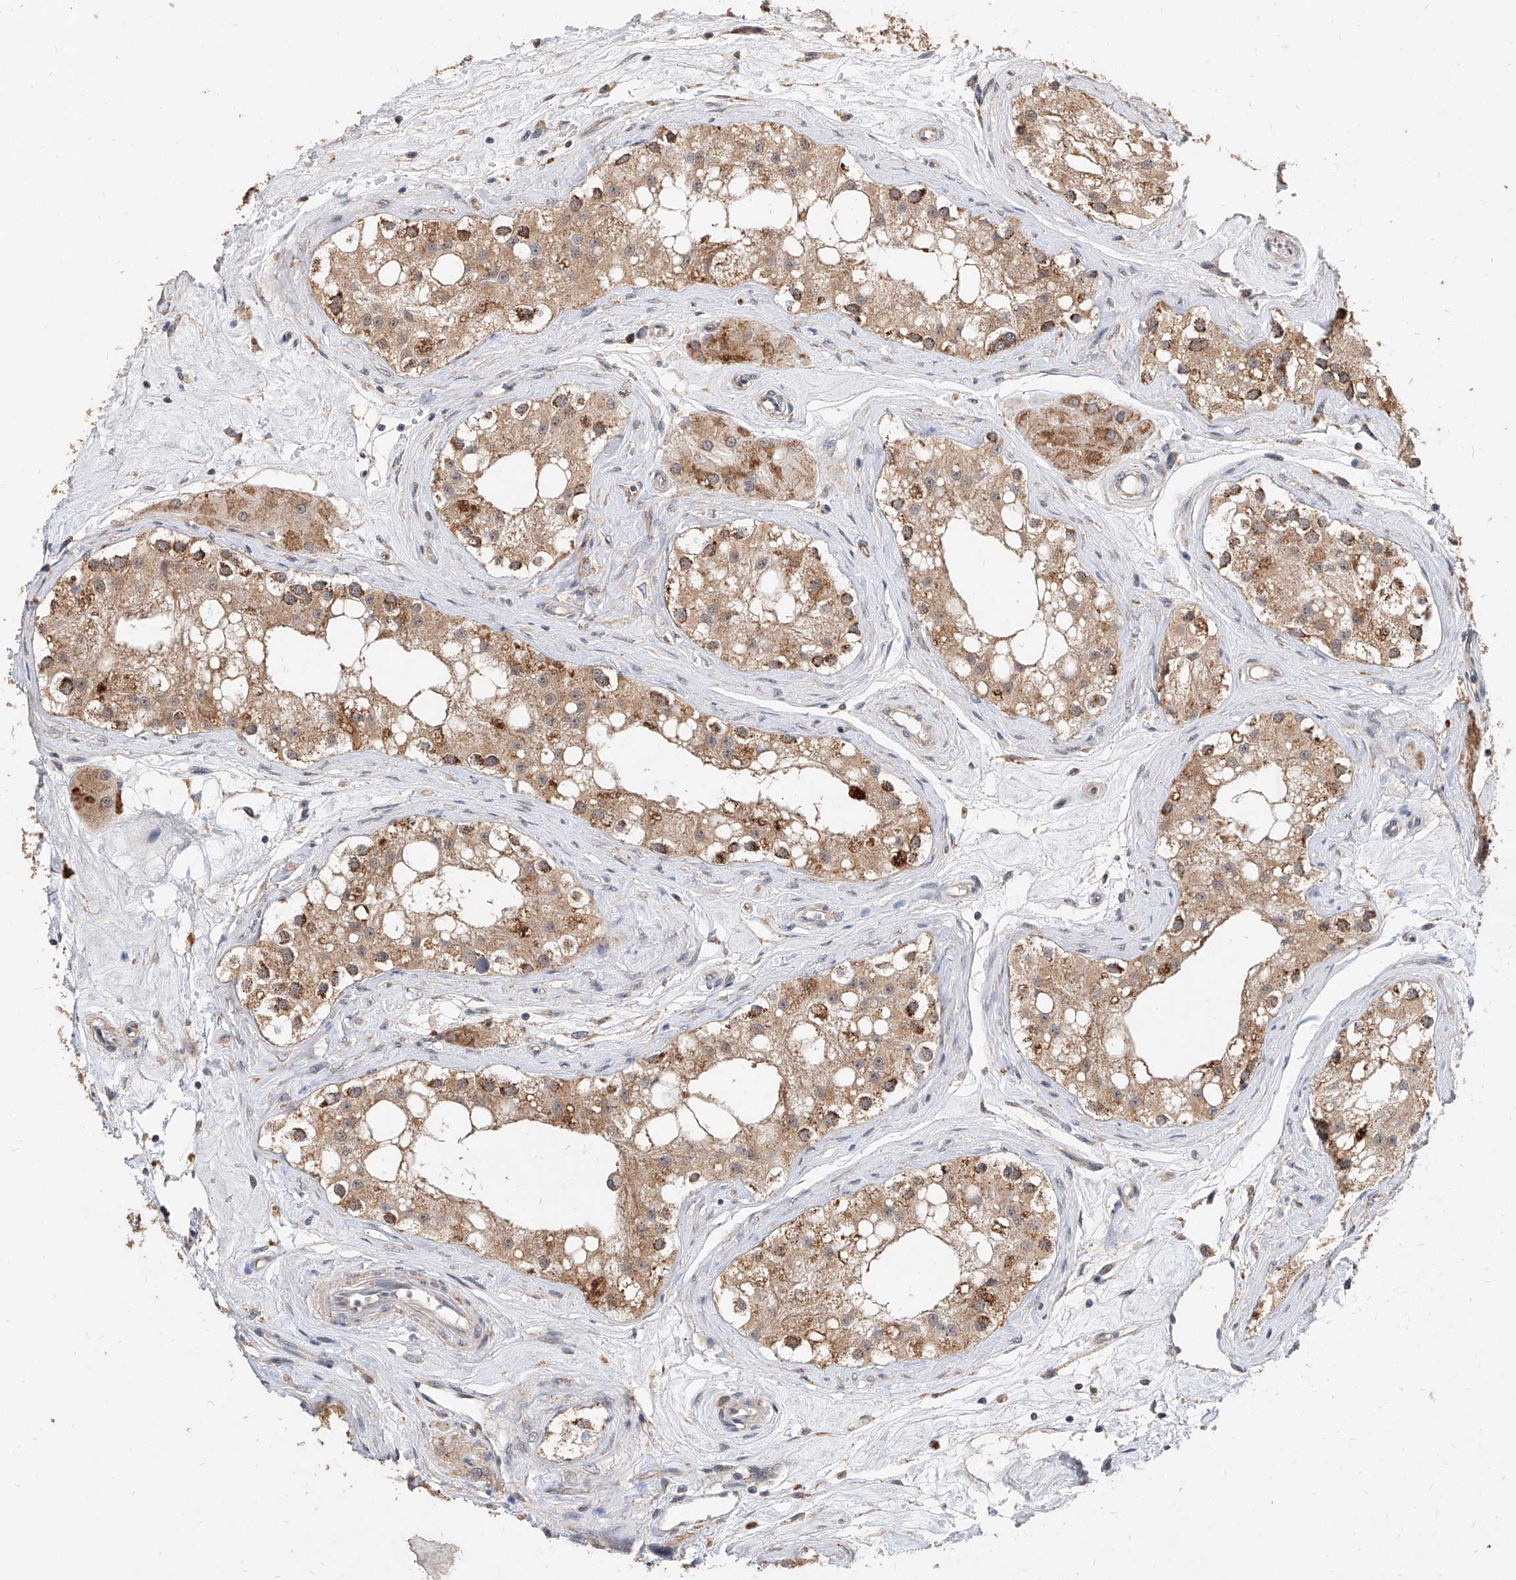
{"staining": {"intensity": "moderate", "quantity": ">75%", "location": "cytoplasmic/membranous"}, "tissue": "testis", "cell_type": "Cells in seminiferous ducts", "image_type": "normal", "snomed": [{"axis": "morphology", "description": "Normal tissue, NOS"}, {"axis": "topography", "description": "Testis"}], "caption": "The micrograph shows staining of normal testis, revealing moderate cytoplasmic/membranous protein positivity (brown color) within cells in seminiferous ducts.", "gene": "MFSD4B", "patient": {"sex": "male", "age": 84}}